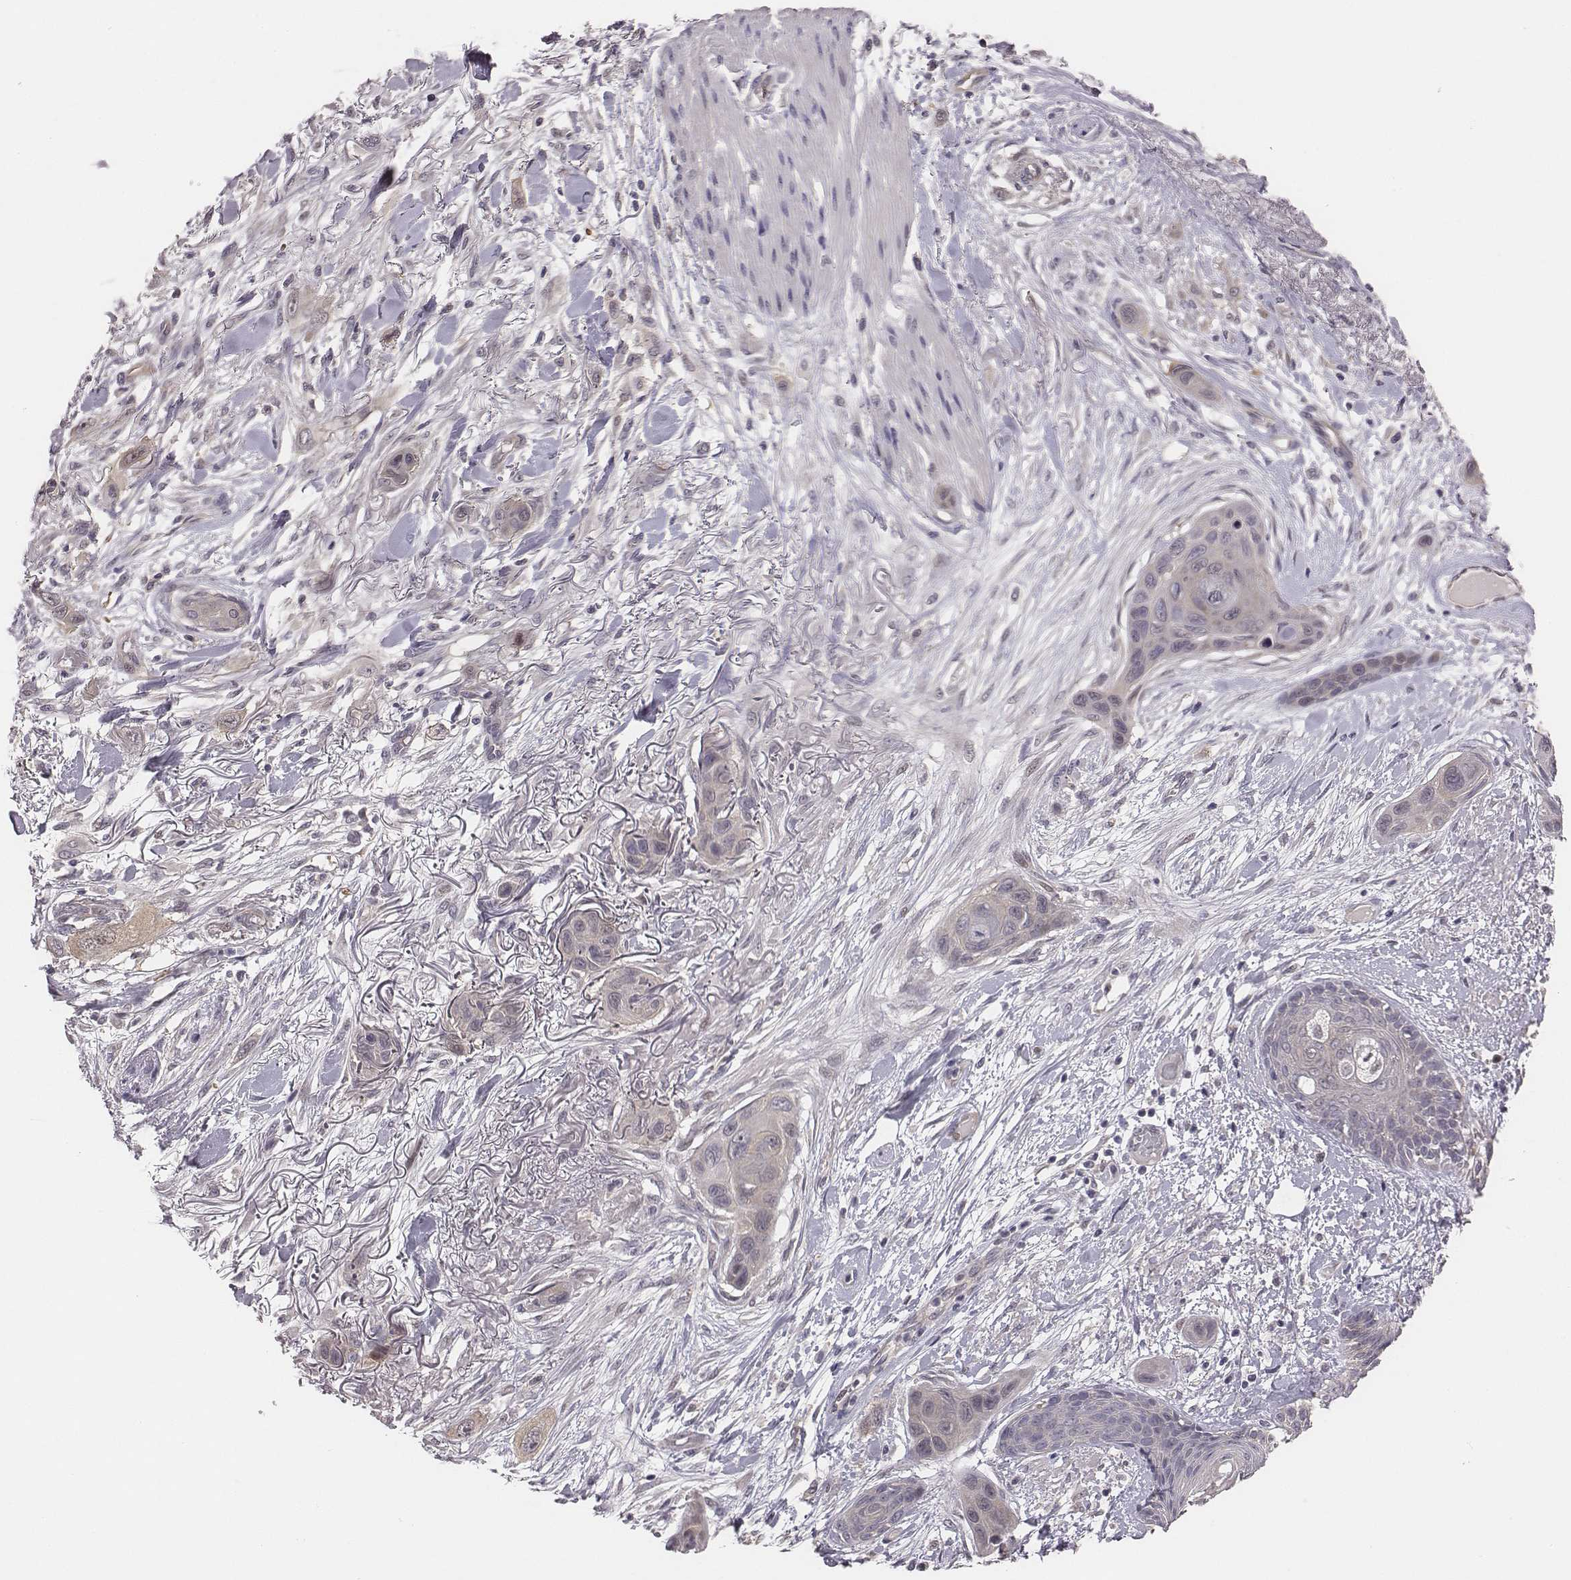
{"staining": {"intensity": "negative", "quantity": "none", "location": "none"}, "tissue": "skin cancer", "cell_type": "Tumor cells", "image_type": "cancer", "snomed": [{"axis": "morphology", "description": "Squamous cell carcinoma, NOS"}, {"axis": "topography", "description": "Skin"}], "caption": "Immunohistochemistry (IHC) of skin cancer displays no expression in tumor cells.", "gene": "SMURF2", "patient": {"sex": "male", "age": 79}}